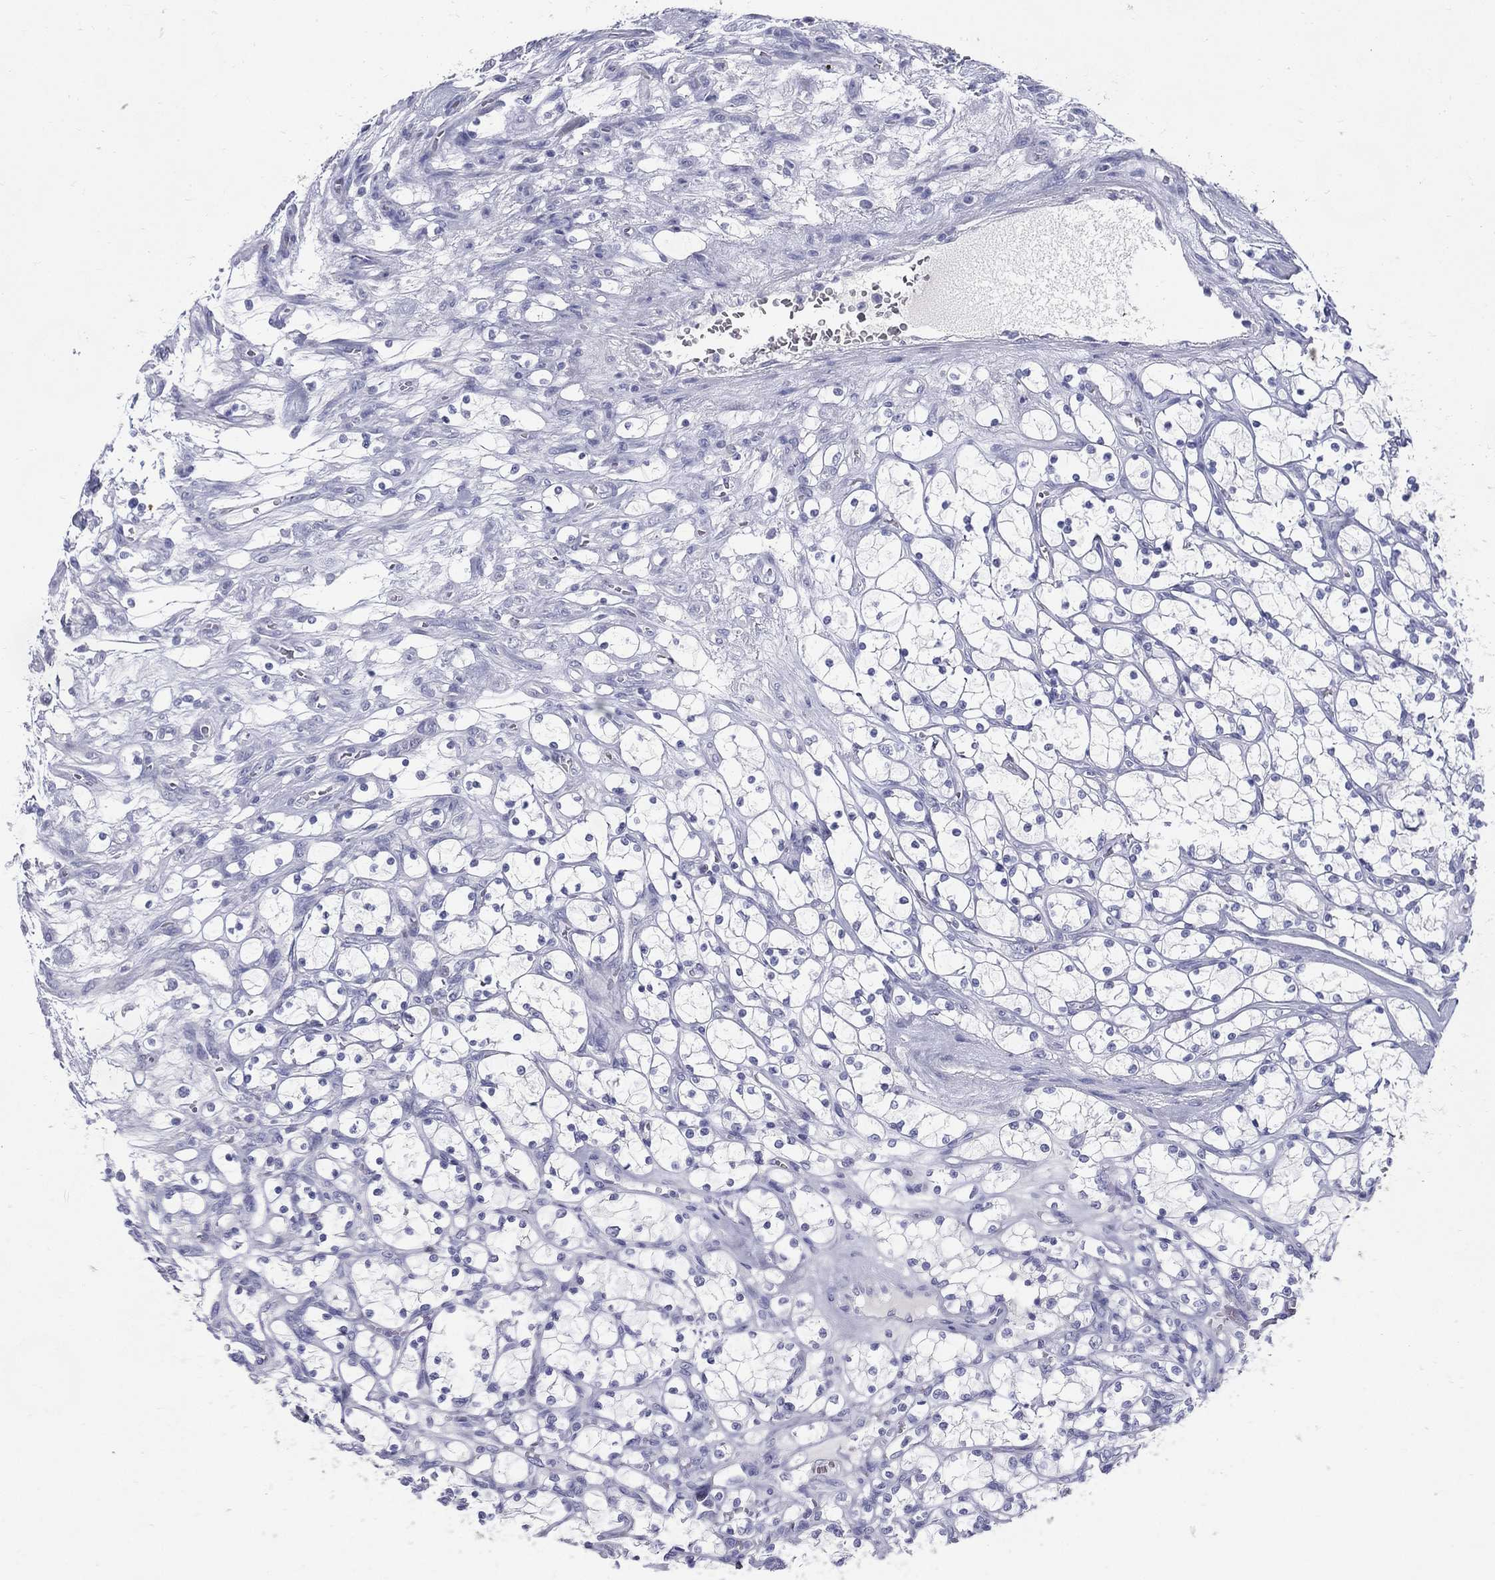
{"staining": {"intensity": "negative", "quantity": "none", "location": "none"}, "tissue": "renal cancer", "cell_type": "Tumor cells", "image_type": "cancer", "snomed": [{"axis": "morphology", "description": "Adenocarcinoma, NOS"}, {"axis": "topography", "description": "Kidney"}], "caption": "Immunohistochemical staining of human renal cancer exhibits no significant expression in tumor cells.", "gene": "KIF2C", "patient": {"sex": "female", "age": 69}}